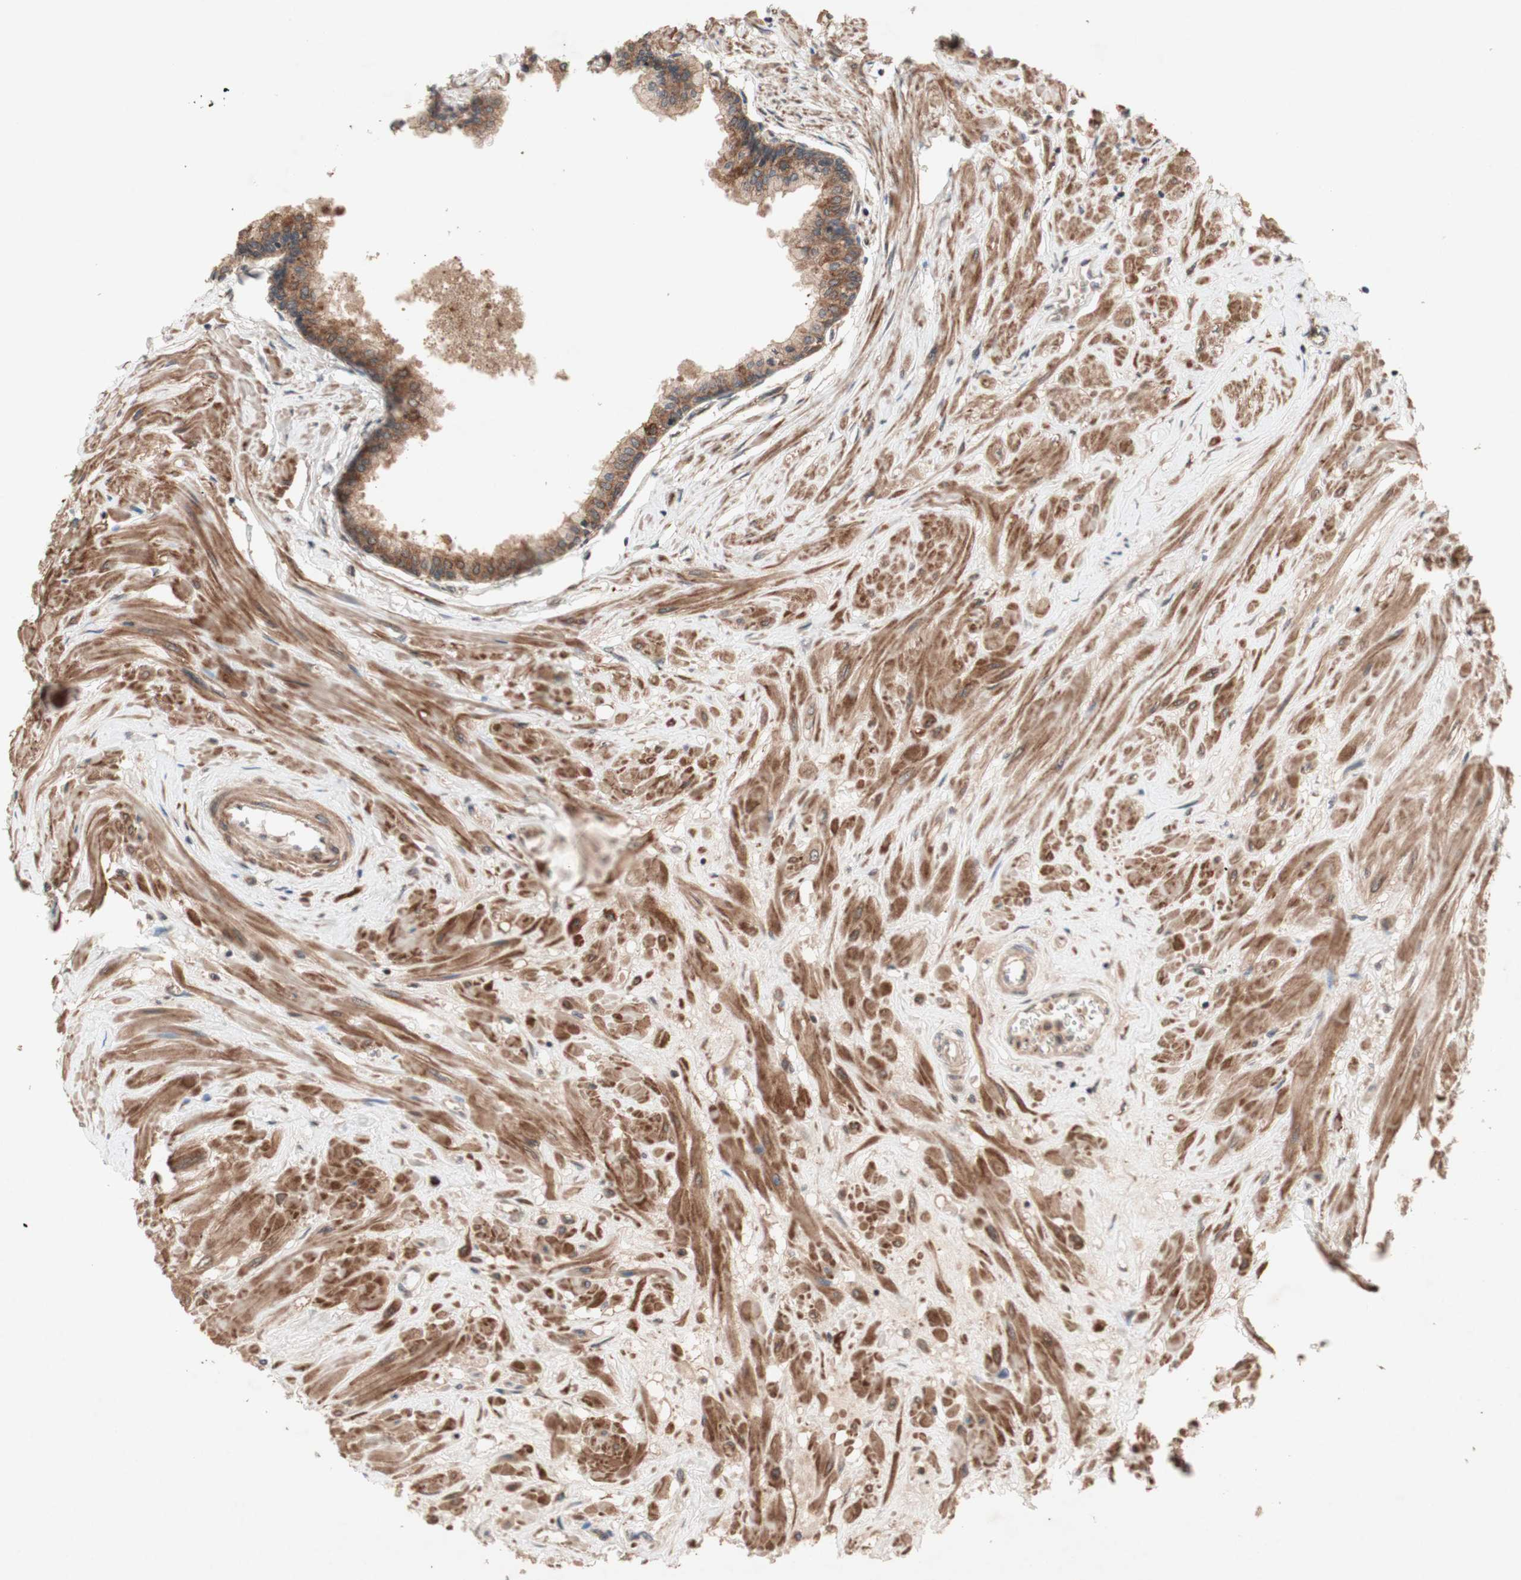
{"staining": {"intensity": "moderate", "quantity": ">75%", "location": "cytoplasmic/membranous"}, "tissue": "prostate", "cell_type": "Glandular cells", "image_type": "normal", "snomed": [{"axis": "morphology", "description": "Normal tissue, NOS"}, {"axis": "topography", "description": "Prostate"}, {"axis": "topography", "description": "Seminal veicle"}], "caption": "DAB (3,3'-diaminobenzidine) immunohistochemical staining of benign prostate displays moderate cytoplasmic/membranous protein positivity in about >75% of glandular cells. The protein of interest is stained brown, and the nuclei are stained in blue (DAB IHC with brightfield microscopy, high magnification).", "gene": "DDOST", "patient": {"sex": "male", "age": 60}}